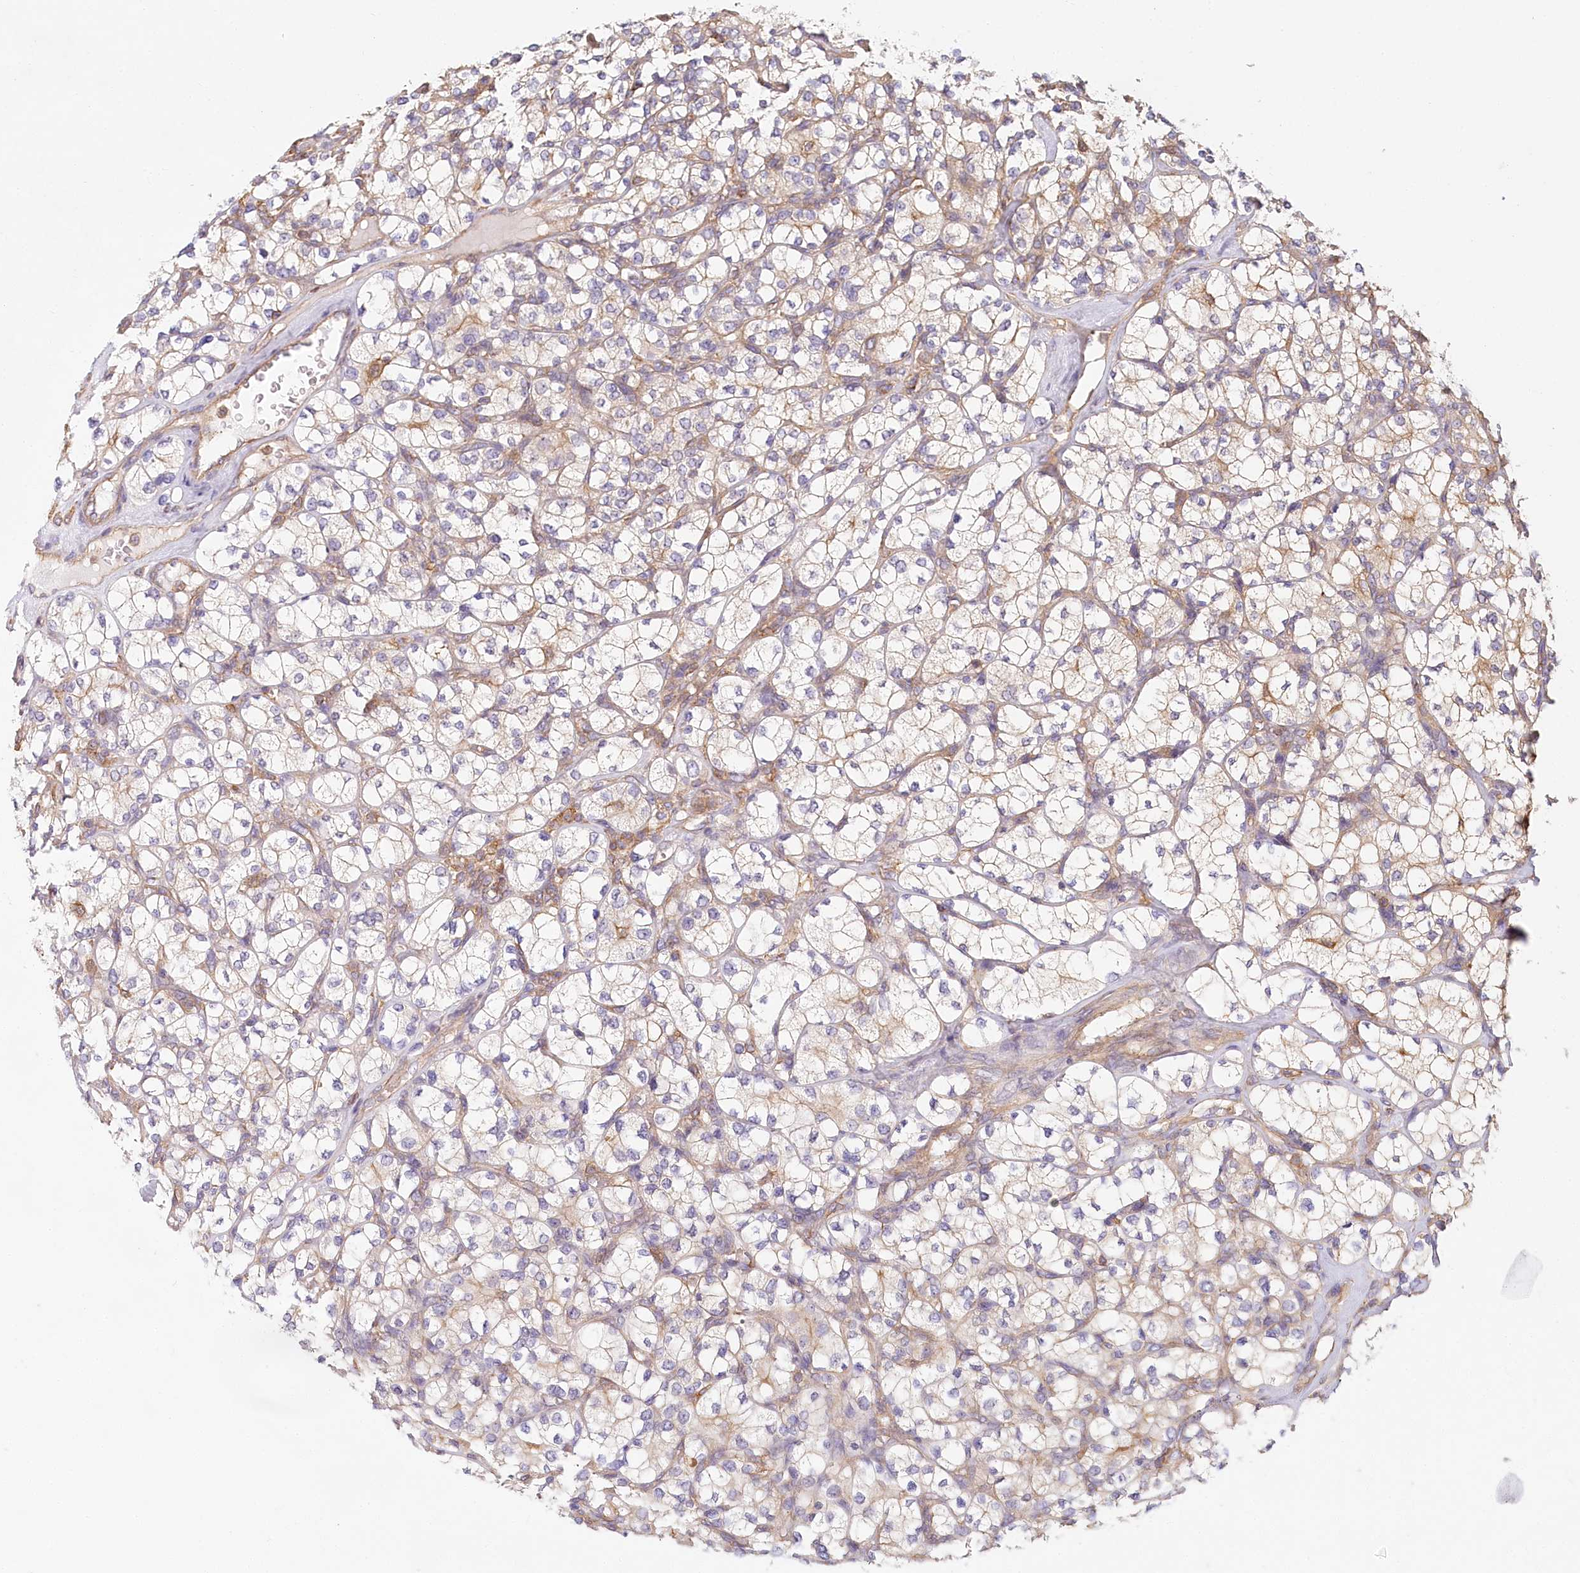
{"staining": {"intensity": "weak", "quantity": "<25%", "location": "cytoplasmic/membranous"}, "tissue": "renal cancer", "cell_type": "Tumor cells", "image_type": "cancer", "snomed": [{"axis": "morphology", "description": "Adenocarcinoma, NOS"}, {"axis": "topography", "description": "Kidney"}], "caption": "Tumor cells are negative for protein expression in human renal cancer (adenocarcinoma).", "gene": "UMPS", "patient": {"sex": "male", "age": 77}}